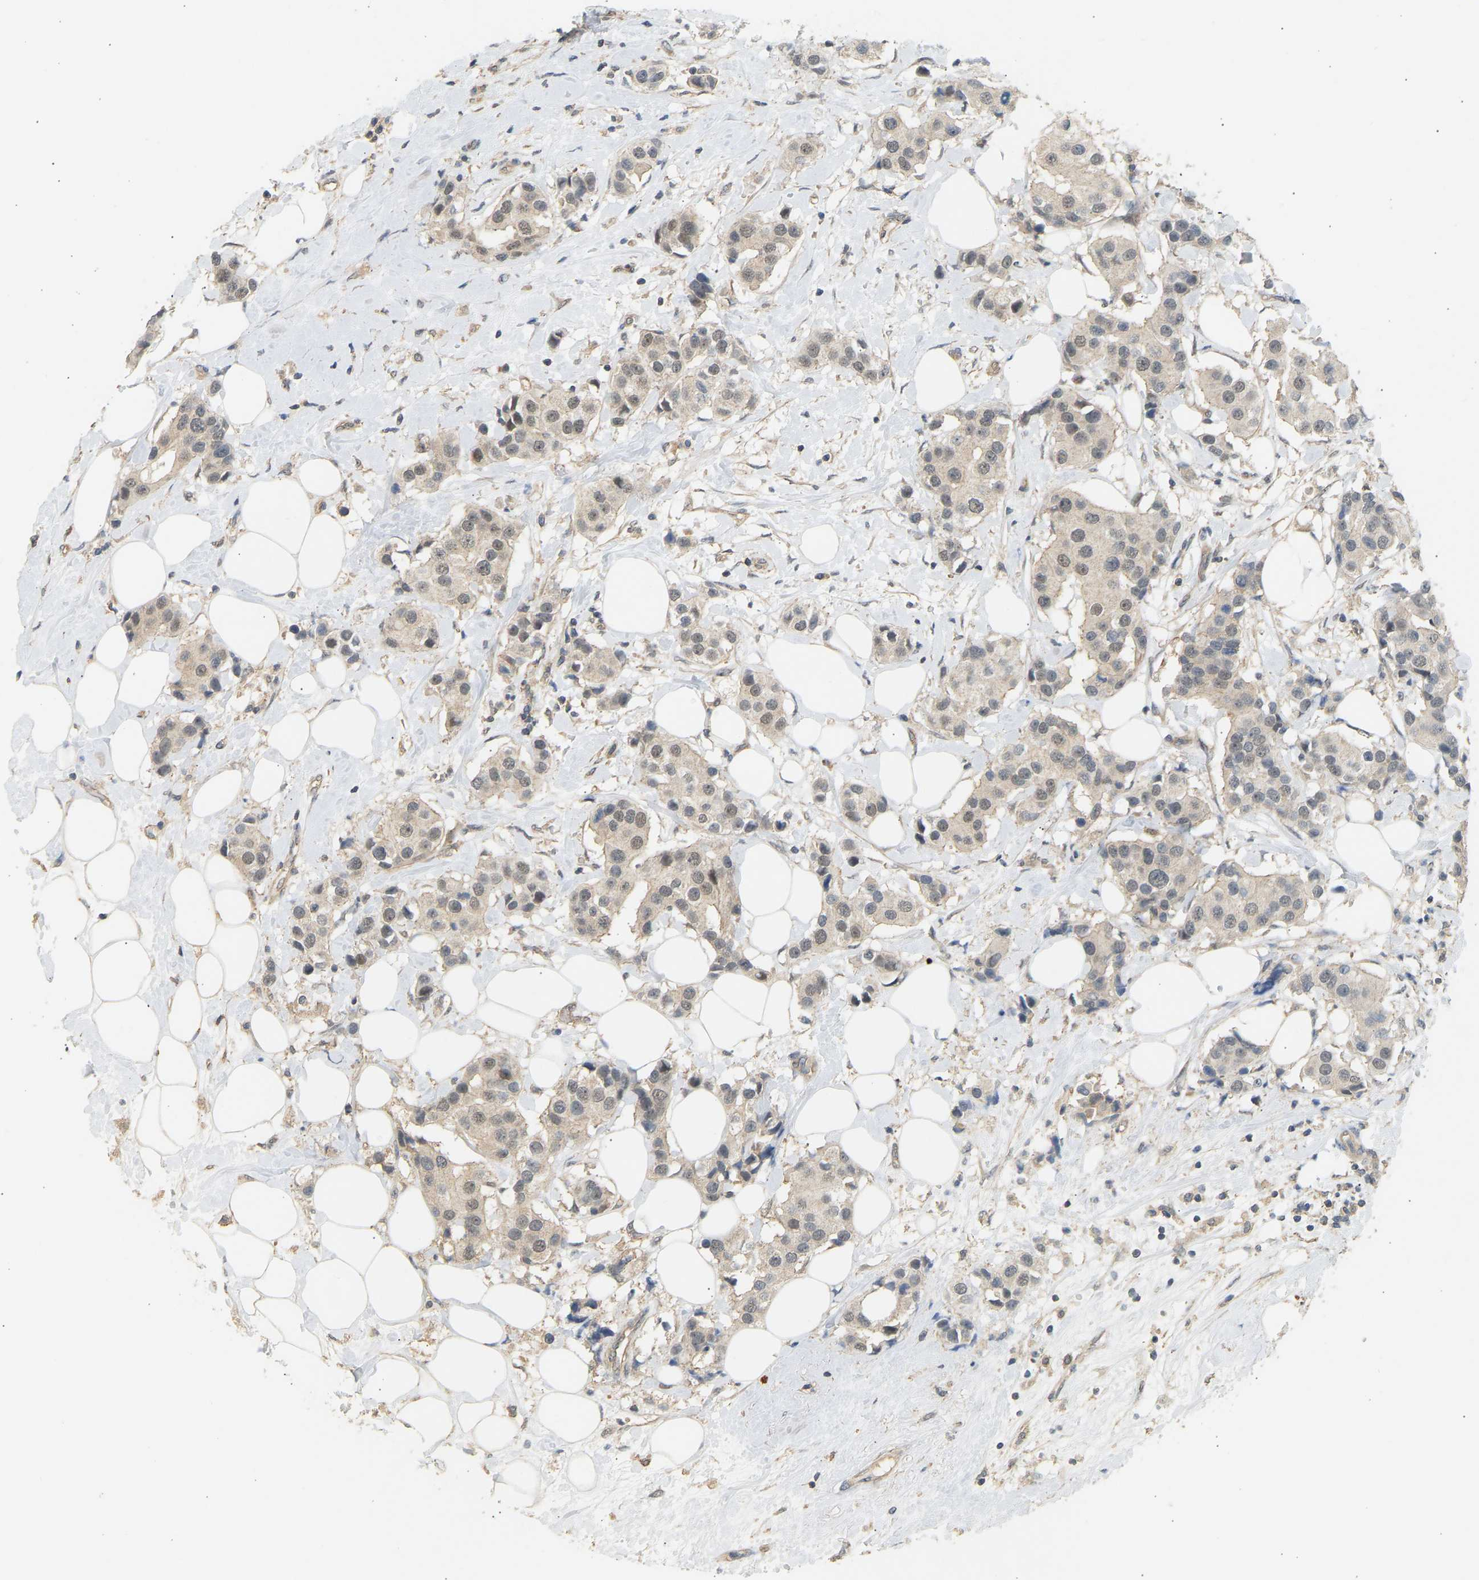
{"staining": {"intensity": "weak", "quantity": "<25%", "location": "cytoplasmic/membranous,nuclear"}, "tissue": "breast cancer", "cell_type": "Tumor cells", "image_type": "cancer", "snomed": [{"axis": "morphology", "description": "Normal tissue, NOS"}, {"axis": "morphology", "description": "Duct carcinoma"}, {"axis": "topography", "description": "Breast"}], "caption": "Histopathology image shows no protein staining in tumor cells of breast cancer tissue. The staining was performed using DAB to visualize the protein expression in brown, while the nuclei were stained in blue with hematoxylin (Magnification: 20x).", "gene": "RGL1", "patient": {"sex": "female", "age": 39}}